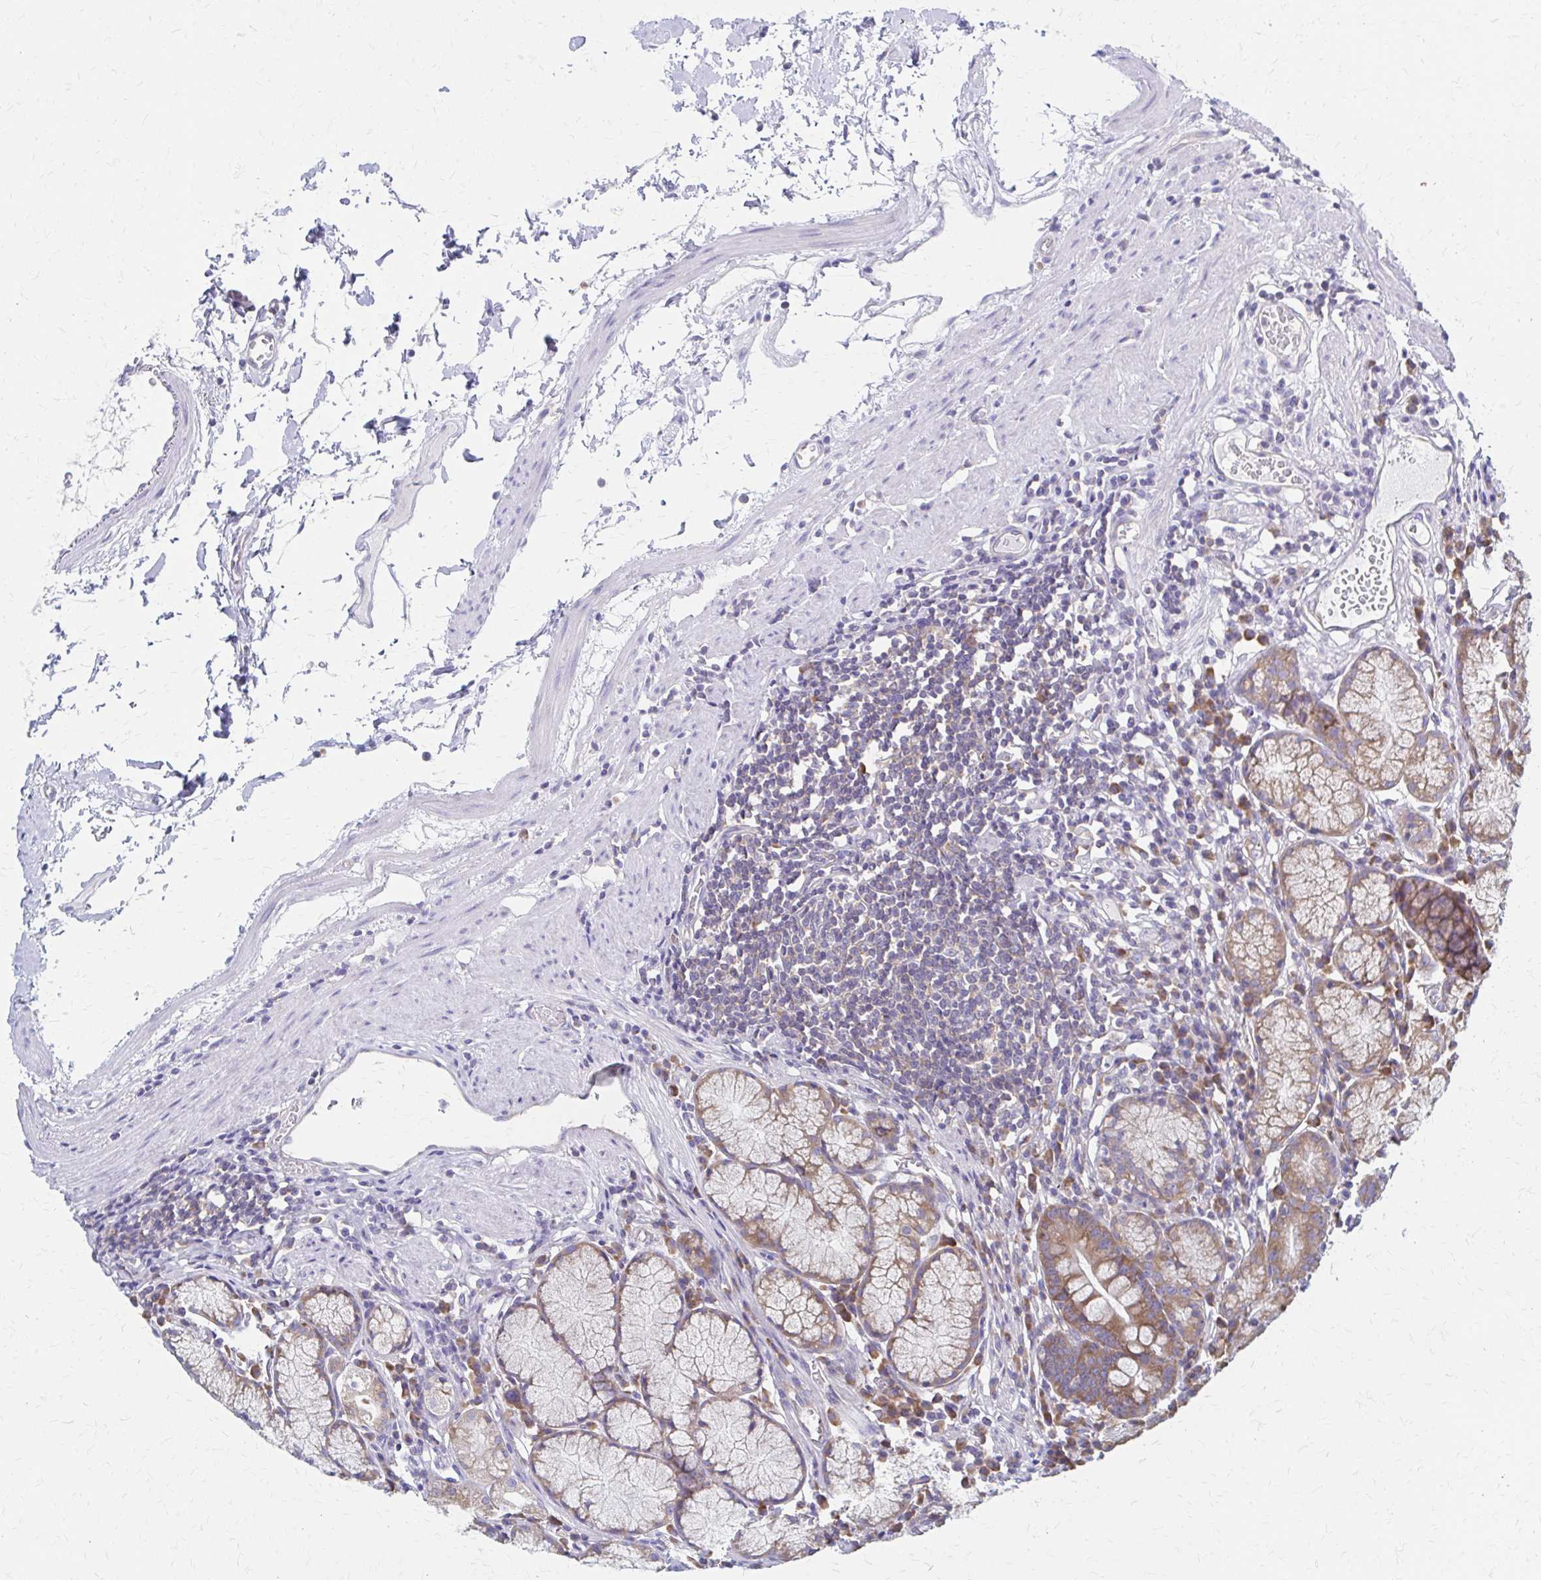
{"staining": {"intensity": "moderate", "quantity": "25%-75%", "location": "cytoplasmic/membranous"}, "tissue": "stomach", "cell_type": "Glandular cells", "image_type": "normal", "snomed": [{"axis": "morphology", "description": "Normal tissue, NOS"}, {"axis": "topography", "description": "Stomach"}], "caption": "Glandular cells display moderate cytoplasmic/membranous expression in approximately 25%-75% of cells in benign stomach. The protein of interest is stained brown, and the nuclei are stained in blue (DAB (3,3'-diaminobenzidine) IHC with brightfield microscopy, high magnification).", "gene": "RPL27A", "patient": {"sex": "male", "age": 55}}